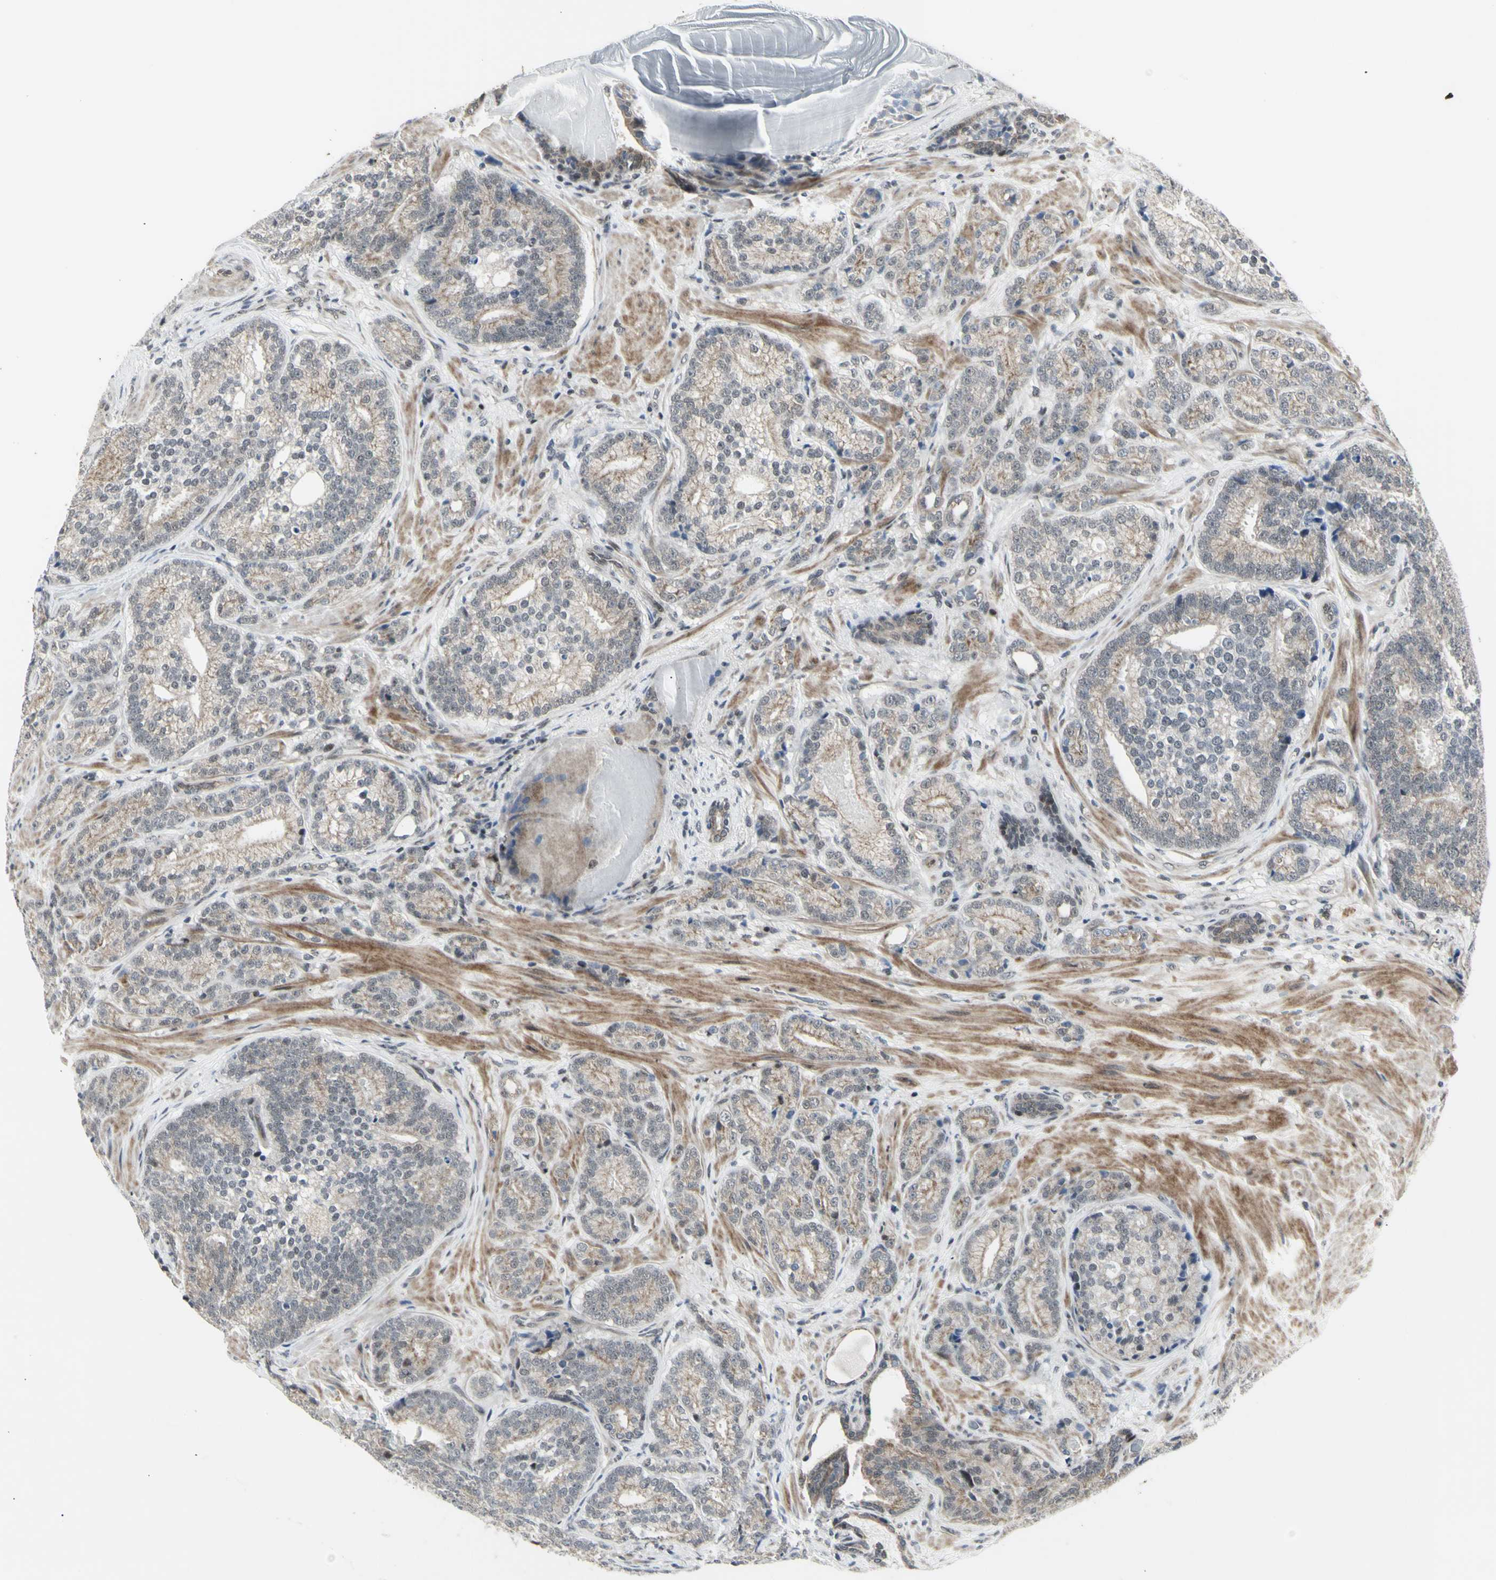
{"staining": {"intensity": "weak", "quantity": ">75%", "location": "cytoplasmic/membranous"}, "tissue": "prostate cancer", "cell_type": "Tumor cells", "image_type": "cancer", "snomed": [{"axis": "morphology", "description": "Adenocarcinoma, High grade"}, {"axis": "topography", "description": "Prostate"}], "caption": "The histopathology image reveals immunohistochemical staining of prostate cancer (high-grade adenocarcinoma). There is weak cytoplasmic/membranous positivity is appreciated in approximately >75% of tumor cells.", "gene": "DHRS7B", "patient": {"sex": "male", "age": 61}}